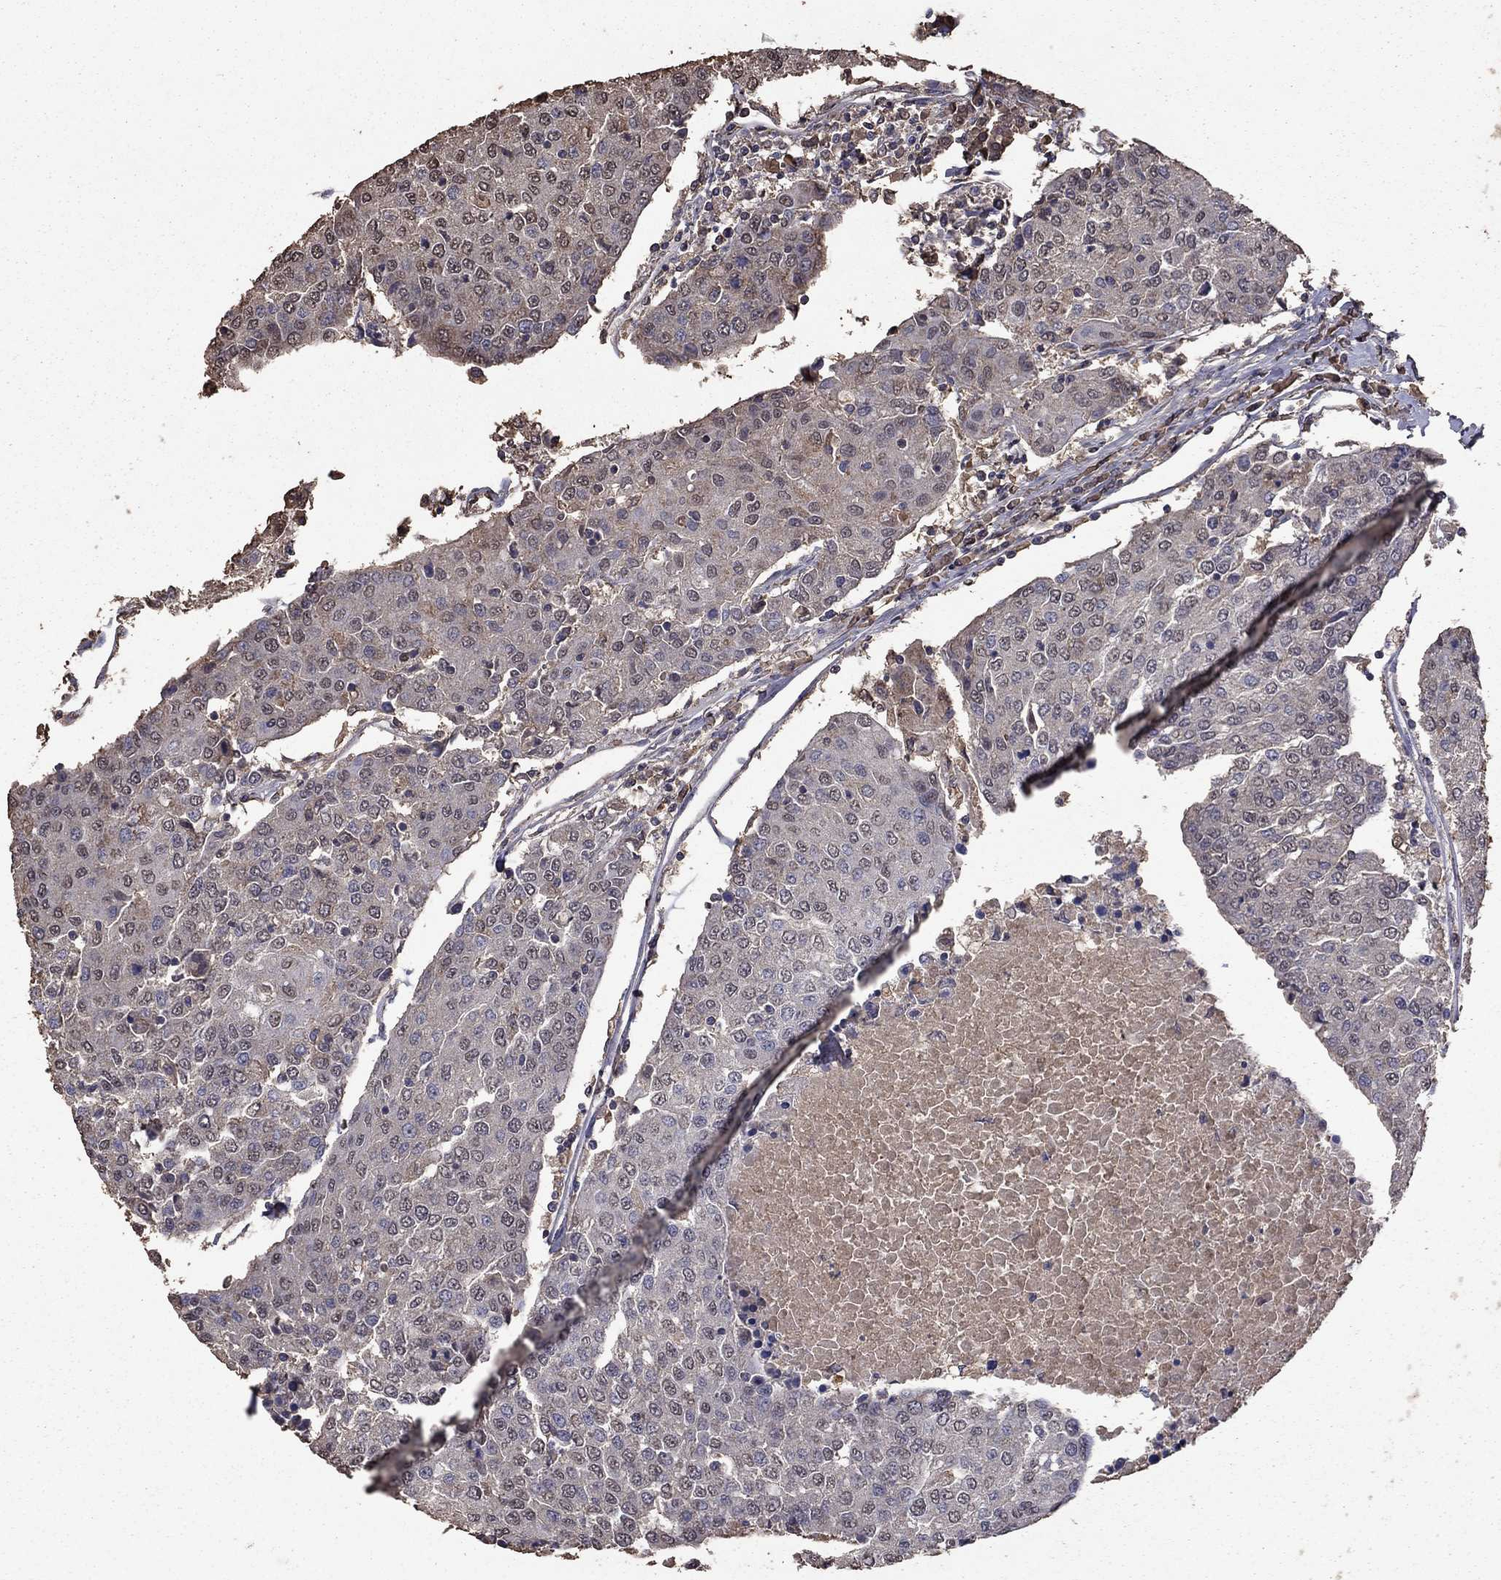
{"staining": {"intensity": "negative", "quantity": "none", "location": "none"}, "tissue": "urothelial cancer", "cell_type": "Tumor cells", "image_type": "cancer", "snomed": [{"axis": "morphology", "description": "Urothelial carcinoma, High grade"}, {"axis": "topography", "description": "Urinary bladder"}], "caption": "Protein analysis of urothelial cancer displays no significant staining in tumor cells.", "gene": "SERPINA5", "patient": {"sex": "female", "age": 85}}